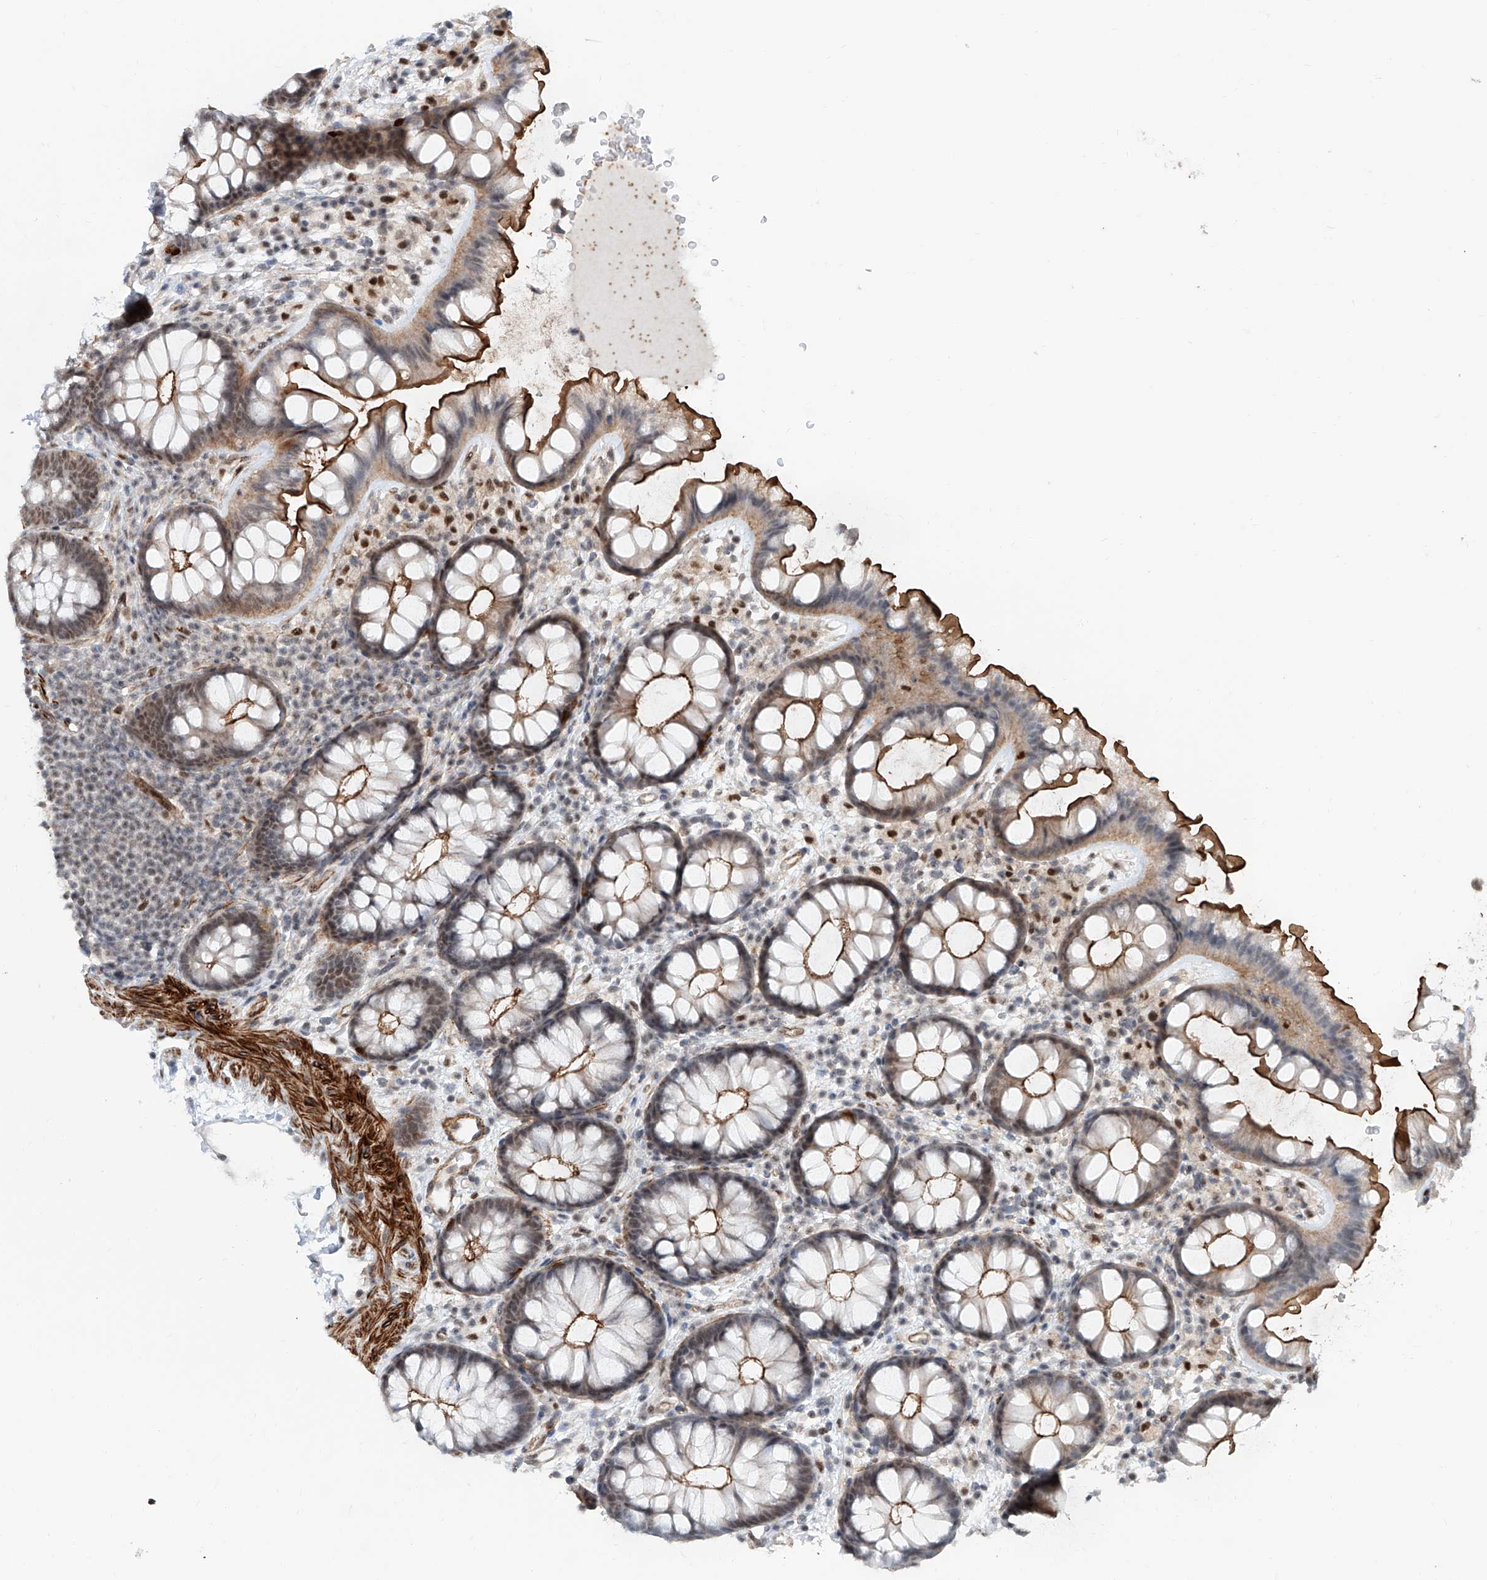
{"staining": {"intensity": "strong", "quantity": ">75%", "location": "cytoplasmic/membranous"}, "tissue": "colon", "cell_type": "Endothelial cells", "image_type": "normal", "snomed": [{"axis": "morphology", "description": "Normal tissue, NOS"}, {"axis": "topography", "description": "Colon"}], "caption": "A histopathology image of human colon stained for a protein reveals strong cytoplasmic/membranous brown staining in endothelial cells. (Stains: DAB (3,3'-diaminobenzidine) in brown, nuclei in blue, Microscopy: brightfield microscopy at high magnification).", "gene": "SDE2", "patient": {"sex": "female", "age": 62}}